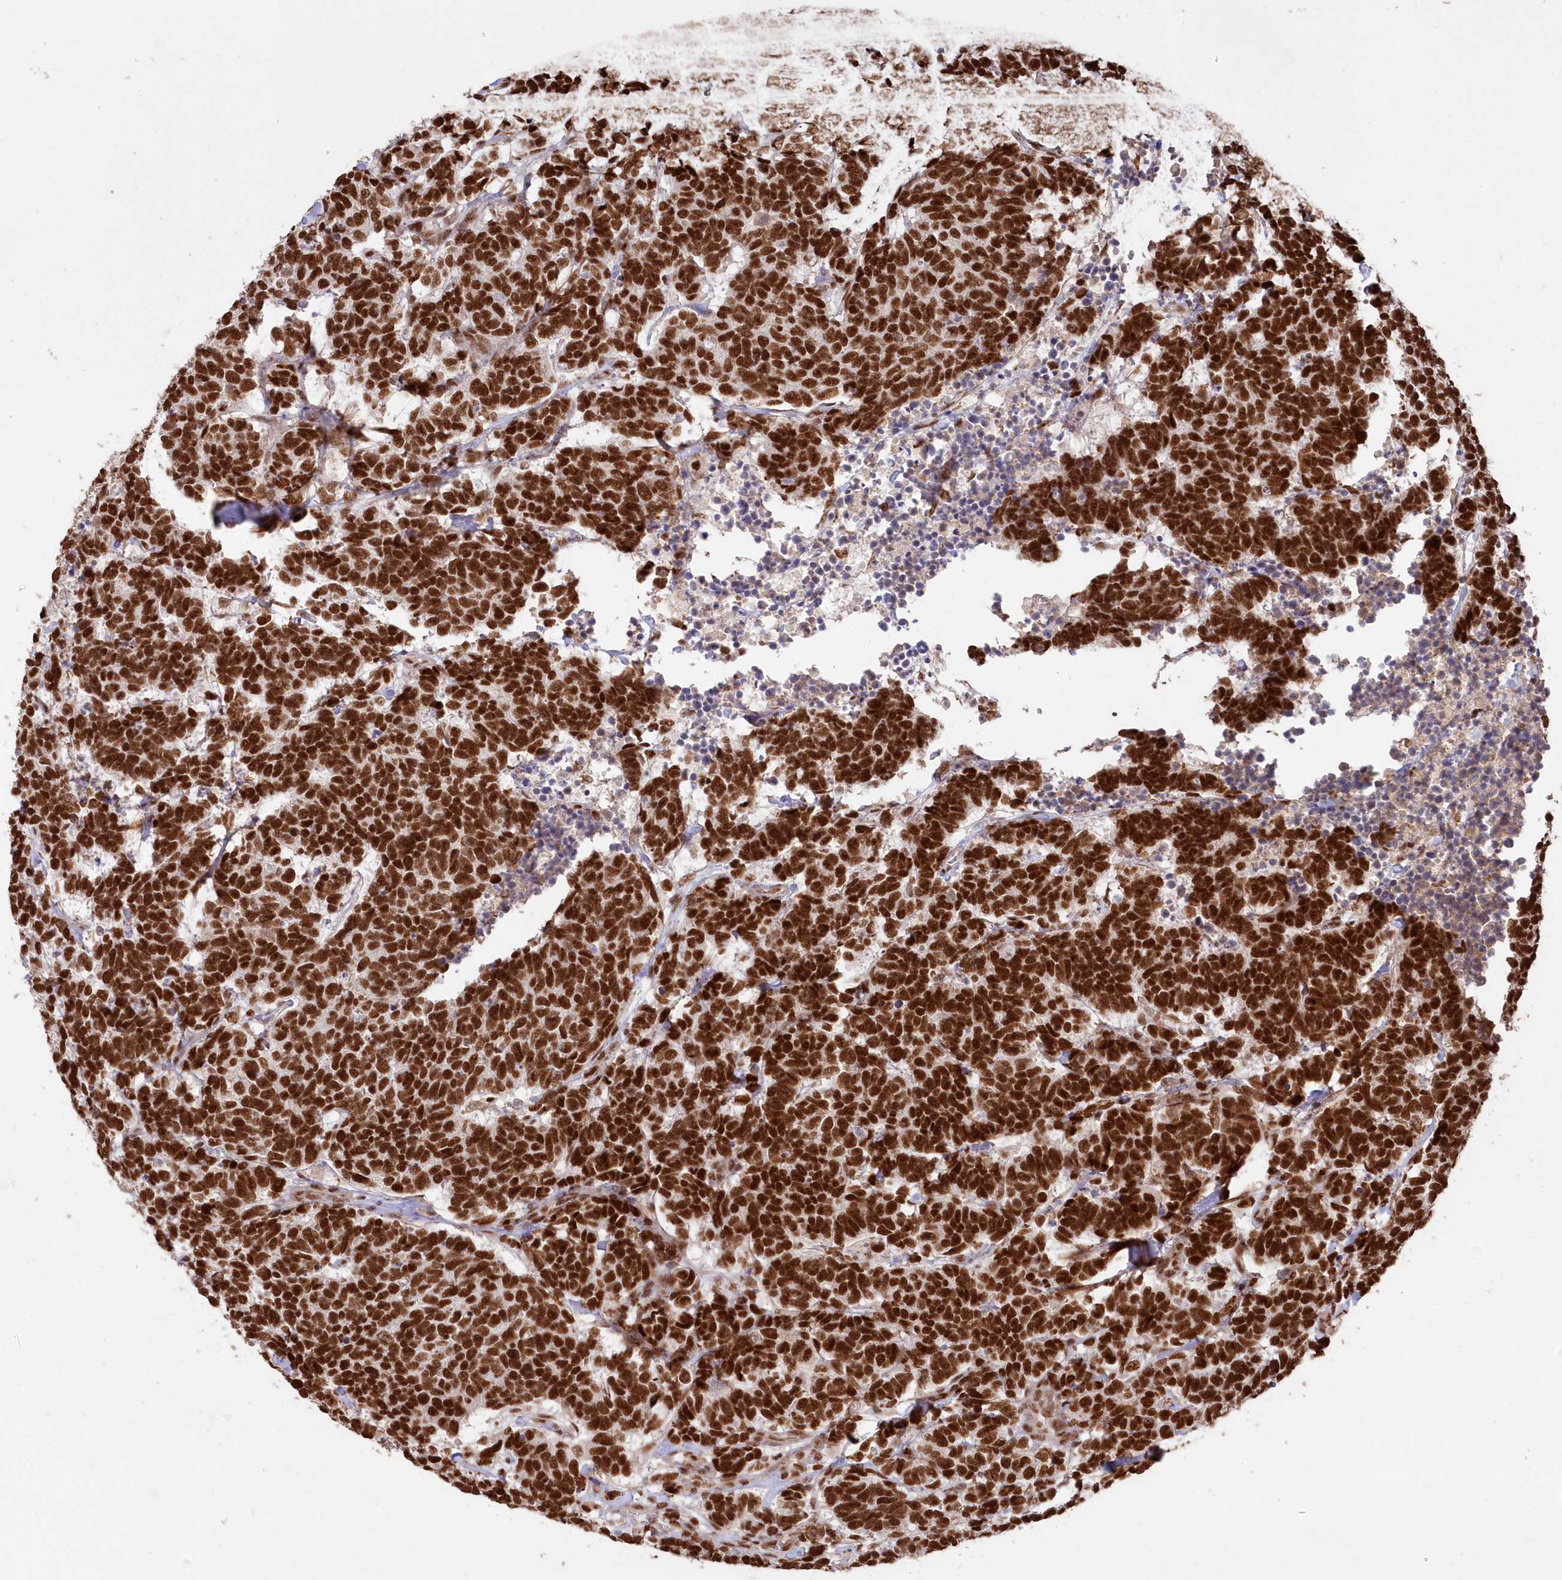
{"staining": {"intensity": "strong", "quantity": ">75%", "location": "nuclear"}, "tissue": "carcinoid", "cell_type": "Tumor cells", "image_type": "cancer", "snomed": [{"axis": "morphology", "description": "Carcinoma, NOS"}, {"axis": "morphology", "description": "Carcinoid, malignant, NOS"}, {"axis": "topography", "description": "Urinary bladder"}], "caption": "A high-resolution histopathology image shows IHC staining of carcinoid, which reveals strong nuclear expression in about >75% of tumor cells.", "gene": "PDS5A", "patient": {"sex": "male", "age": 57}}